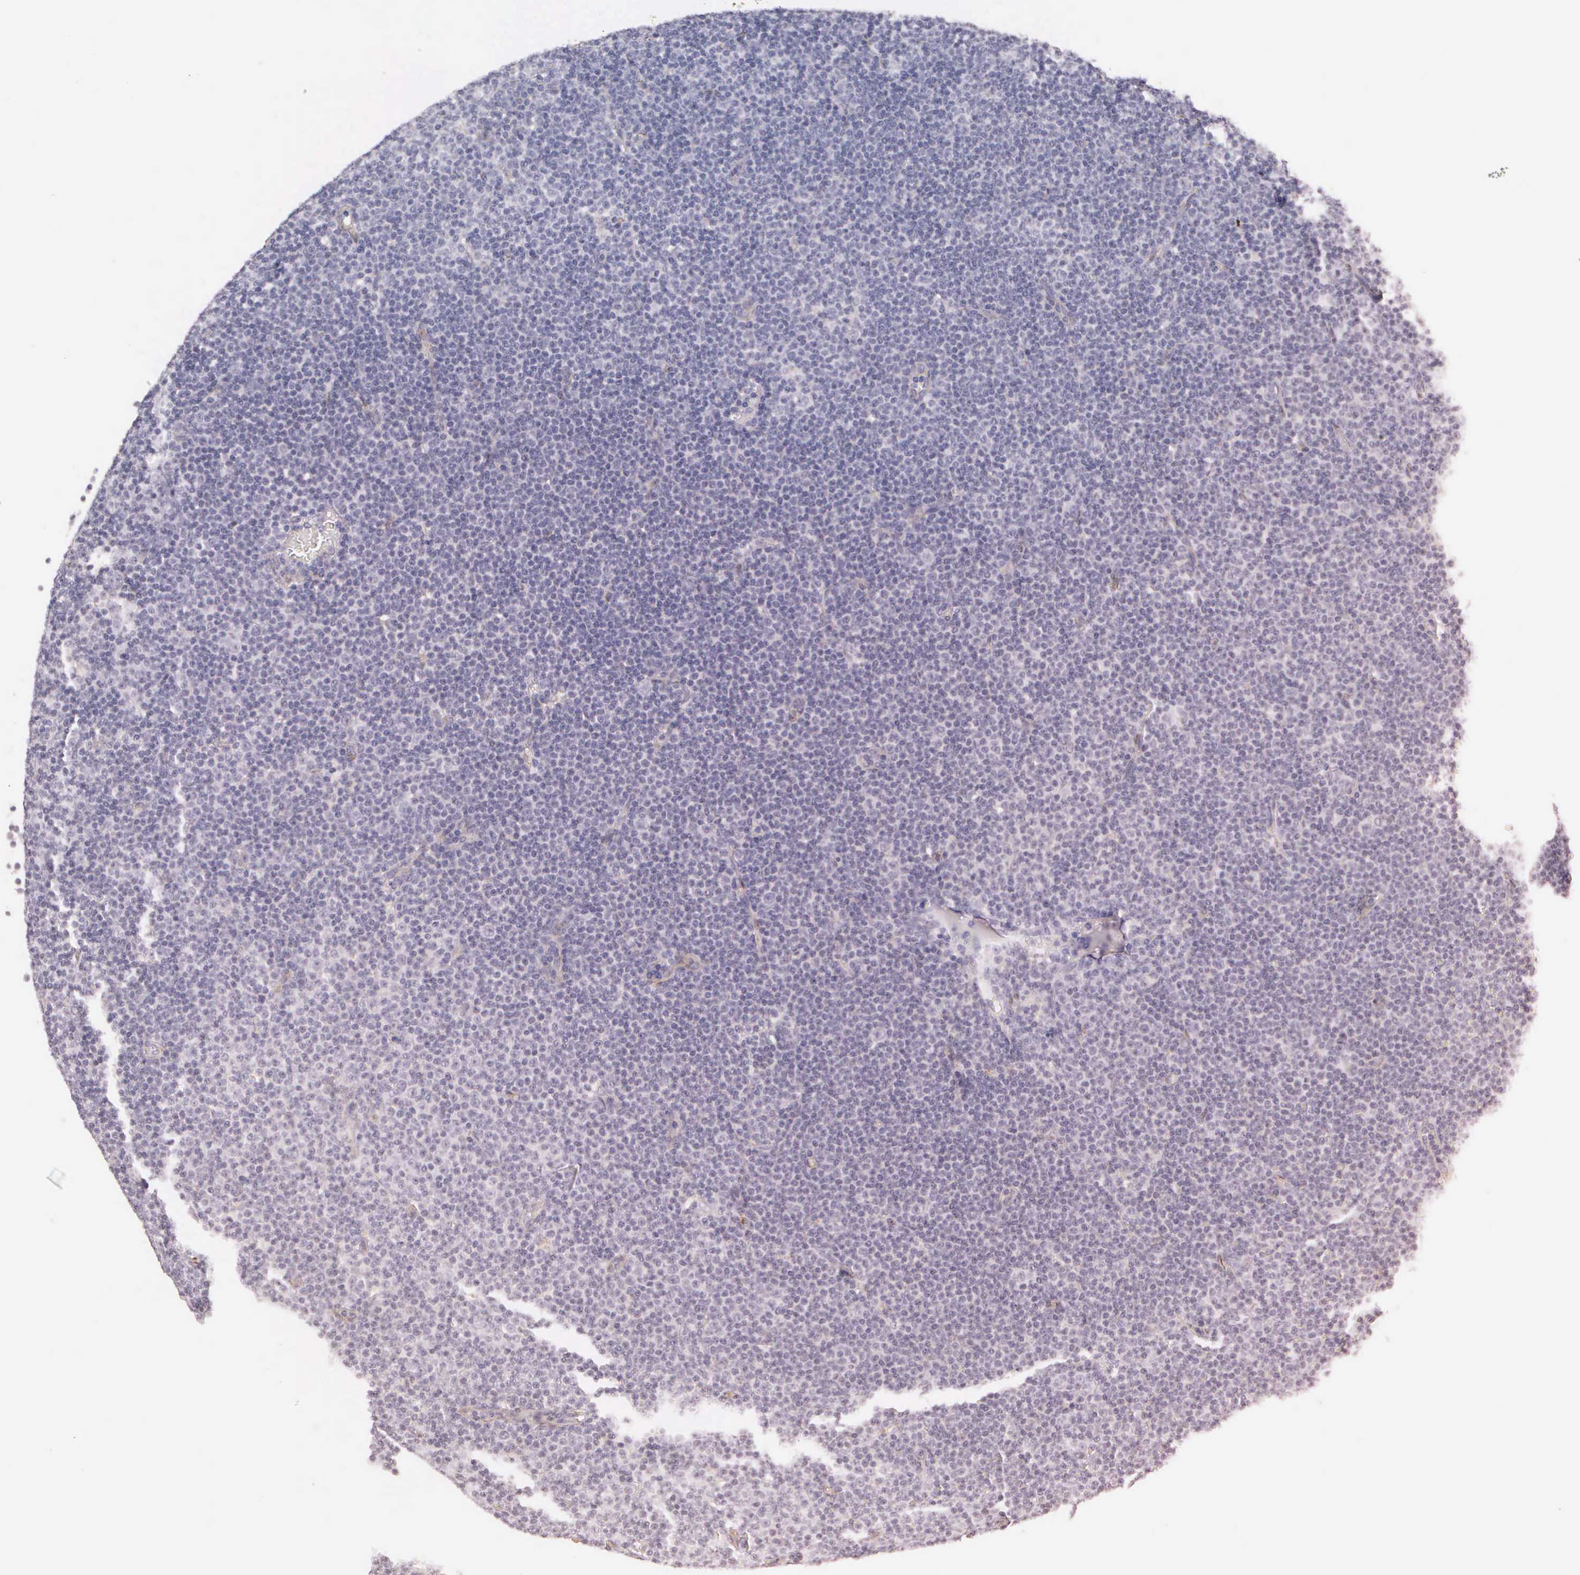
{"staining": {"intensity": "negative", "quantity": "none", "location": "none"}, "tissue": "lymphoma", "cell_type": "Tumor cells", "image_type": "cancer", "snomed": [{"axis": "morphology", "description": "Malignant lymphoma, non-Hodgkin's type, Low grade"}, {"axis": "topography", "description": "Lymph node"}], "caption": "High magnification brightfield microscopy of low-grade malignant lymphoma, non-Hodgkin's type stained with DAB (brown) and counterstained with hematoxylin (blue): tumor cells show no significant positivity. (DAB immunohistochemistry (IHC) with hematoxylin counter stain).", "gene": "LIN52", "patient": {"sex": "male", "age": 57}}